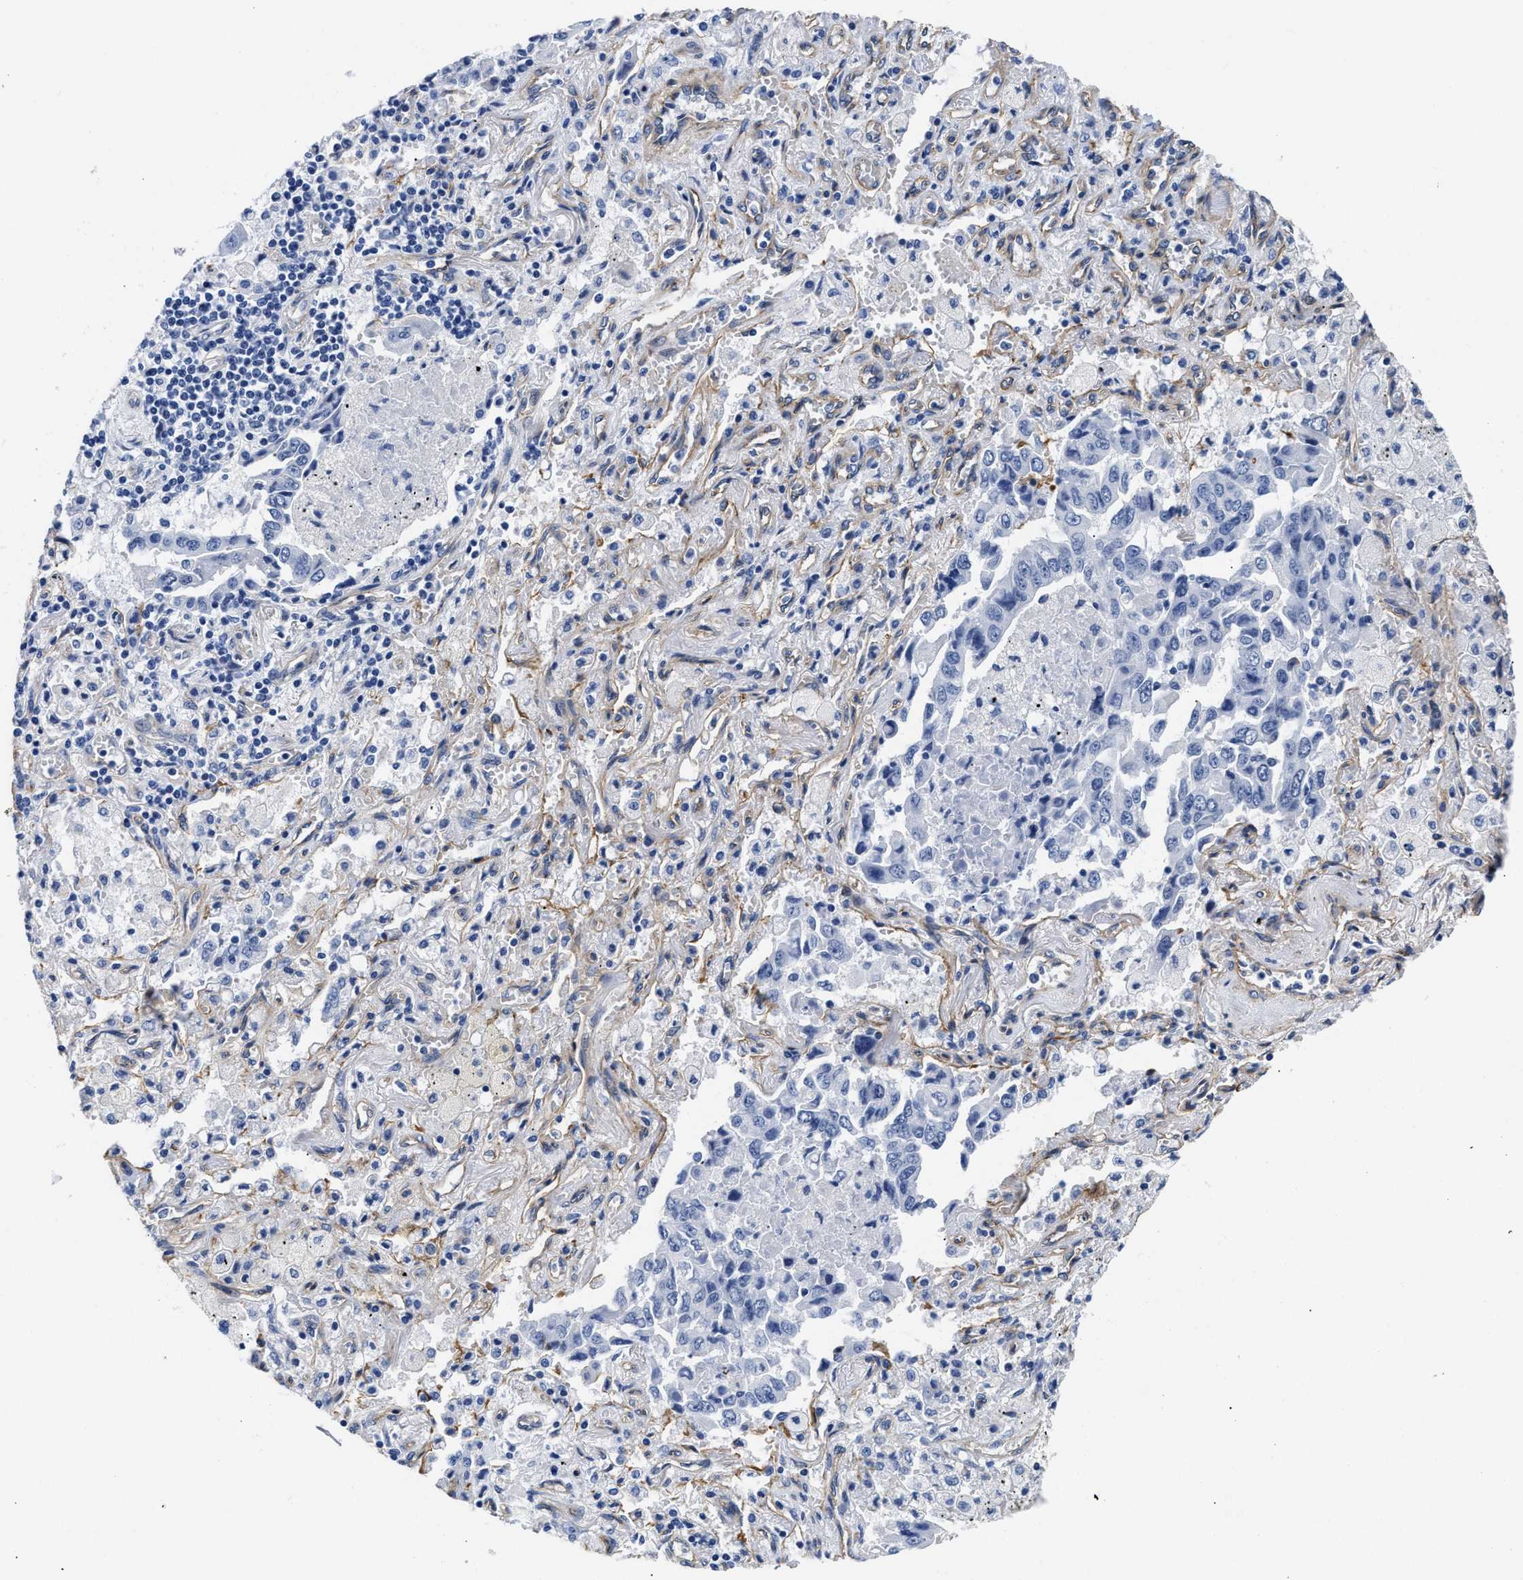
{"staining": {"intensity": "negative", "quantity": "none", "location": "none"}, "tissue": "lung cancer", "cell_type": "Tumor cells", "image_type": "cancer", "snomed": [{"axis": "morphology", "description": "Adenocarcinoma, NOS"}, {"axis": "topography", "description": "Lung"}], "caption": "Immunohistochemistry of lung adenocarcinoma displays no expression in tumor cells.", "gene": "TRIM29", "patient": {"sex": "female", "age": 65}}